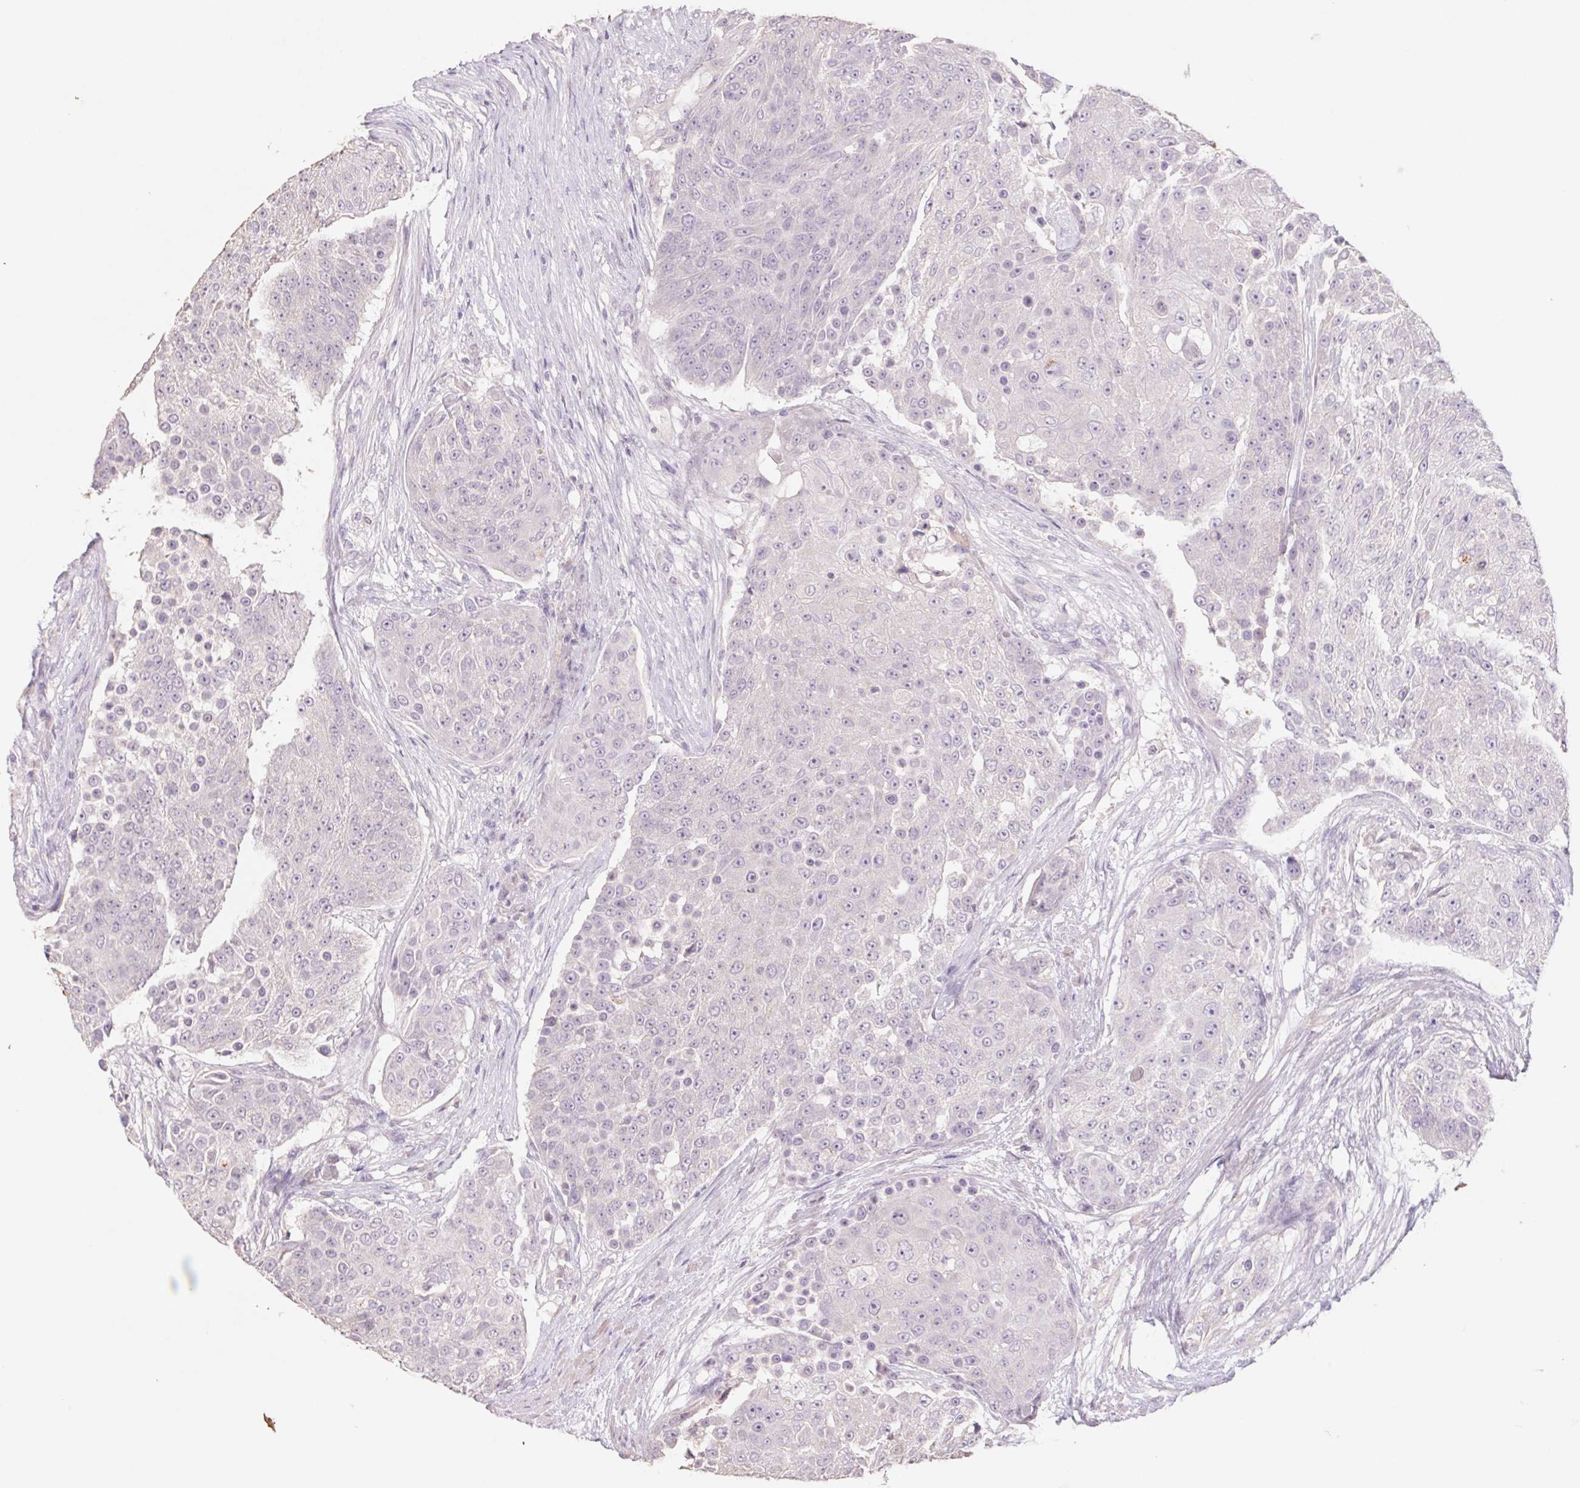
{"staining": {"intensity": "negative", "quantity": "none", "location": "none"}, "tissue": "urothelial cancer", "cell_type": "Tumor cells", "image_type": "cancer", "snomed": [{"axis": "morphology", "description": "Urothelial carcinoma, High grade"}, {"axis": "topography", "description": "Urinary bladder"}], "caption": "Immunohistochemistry of urothelial cancer reveals no positivity in tumor cells.", "gene": "GRM2", "patient": {"sex": "female", "age": 63}}